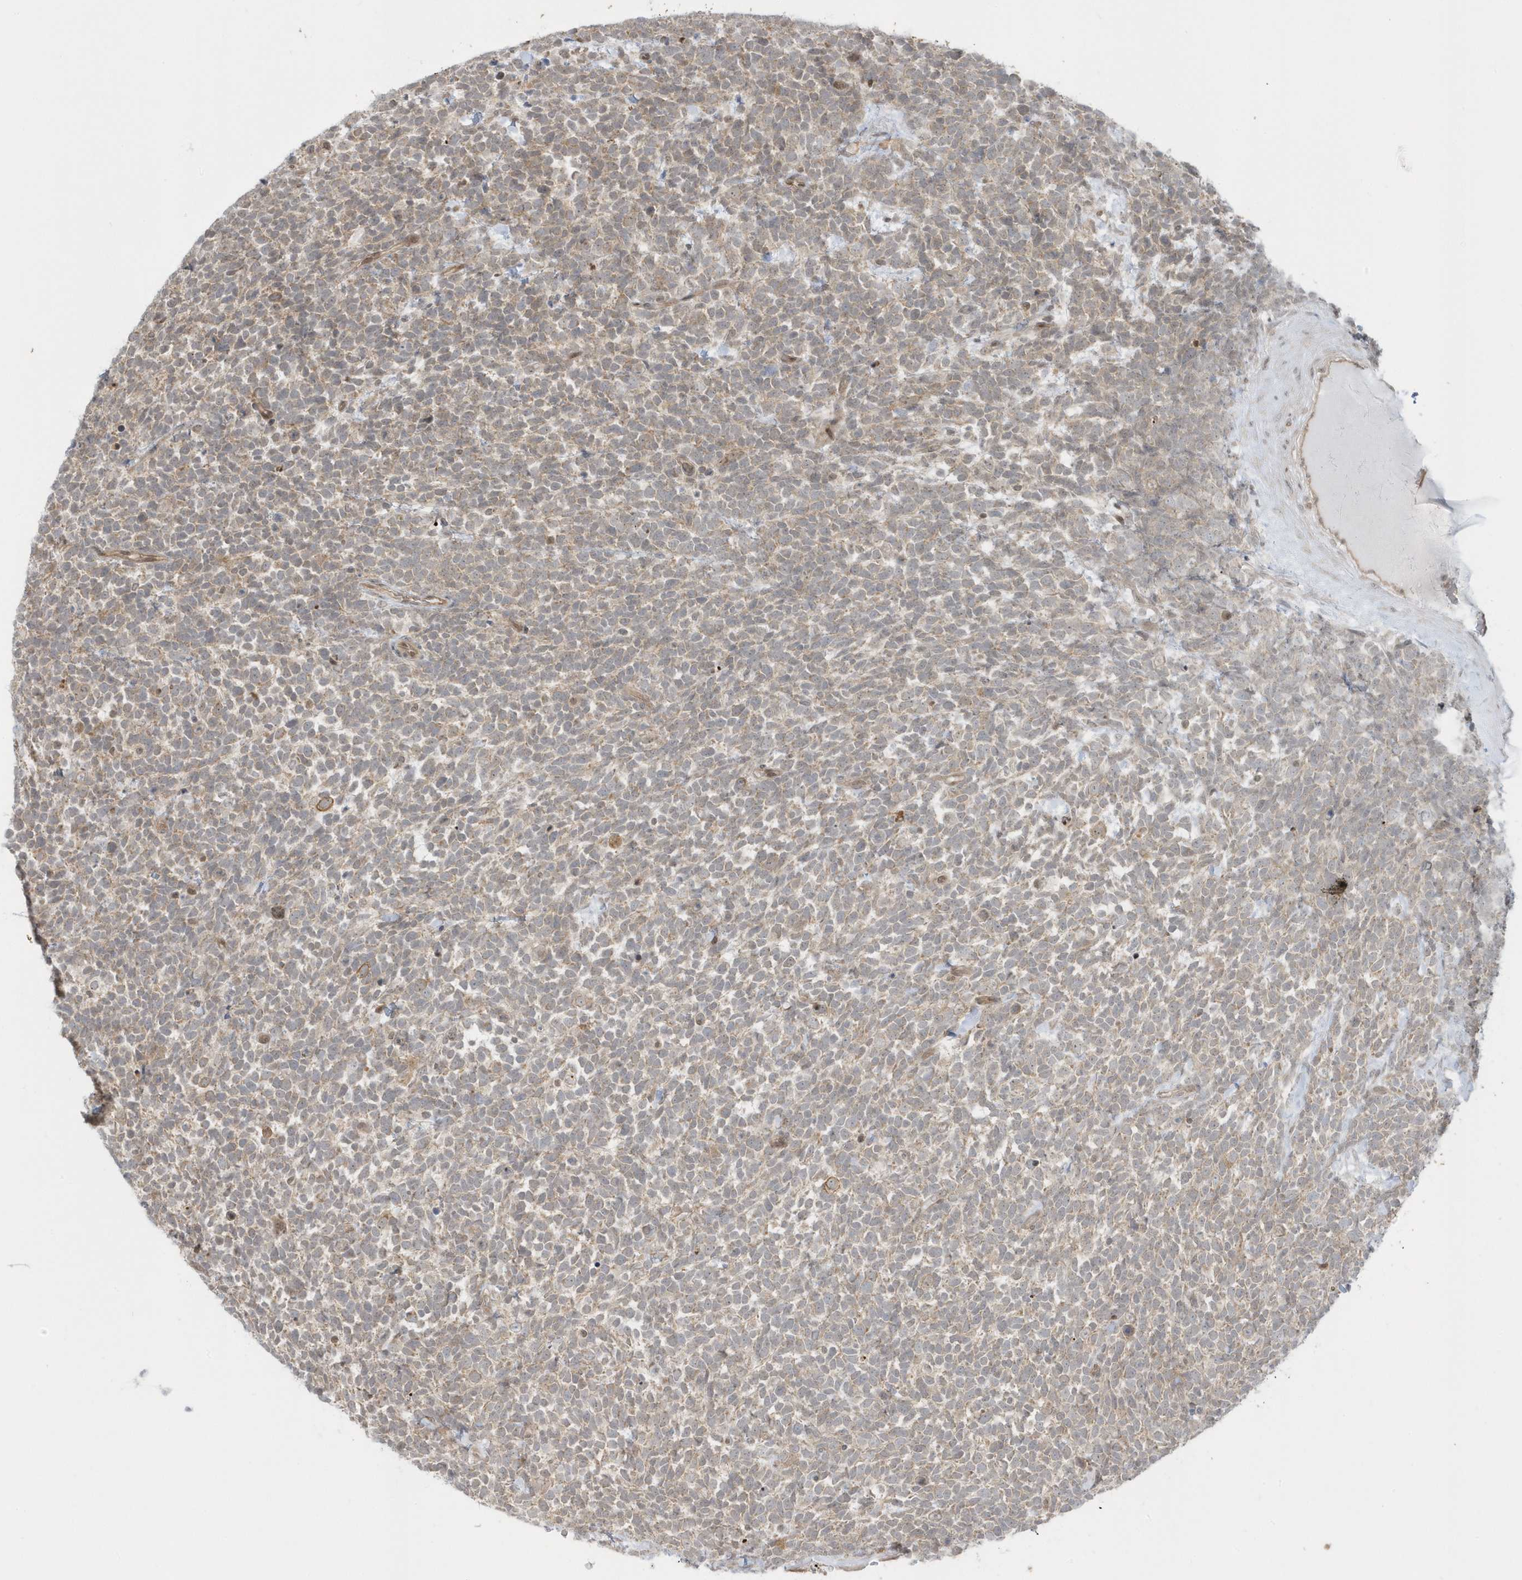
{"staining": {"intensity": "weak", "quantity": "25%-75%", "location": "cytoplasmic/membranous"}, "tissue": "urothelial cancer", "cell_type": "Tumor cells", "image_type": "cancer", "snomed": [{"axis": "morphology", "description": "Urothelial carcinoma, High grade"}, {"axis": "topography", "description": "Urinary bladder"}], "caption": "Protein positivity by immunohistochemistry displays weak cytoplasmic/membranous positivity in about 25%-75% of tumor cells in urothelial carcinoma (high-grade). The staining was performed using DAB to visualize the protein expression in brown, while the nuclei were stained in blue with hematoxylin (Magnification: 20x).", "gene": "PPP1R7", "patient": {"sex": "female", "age": 82}}